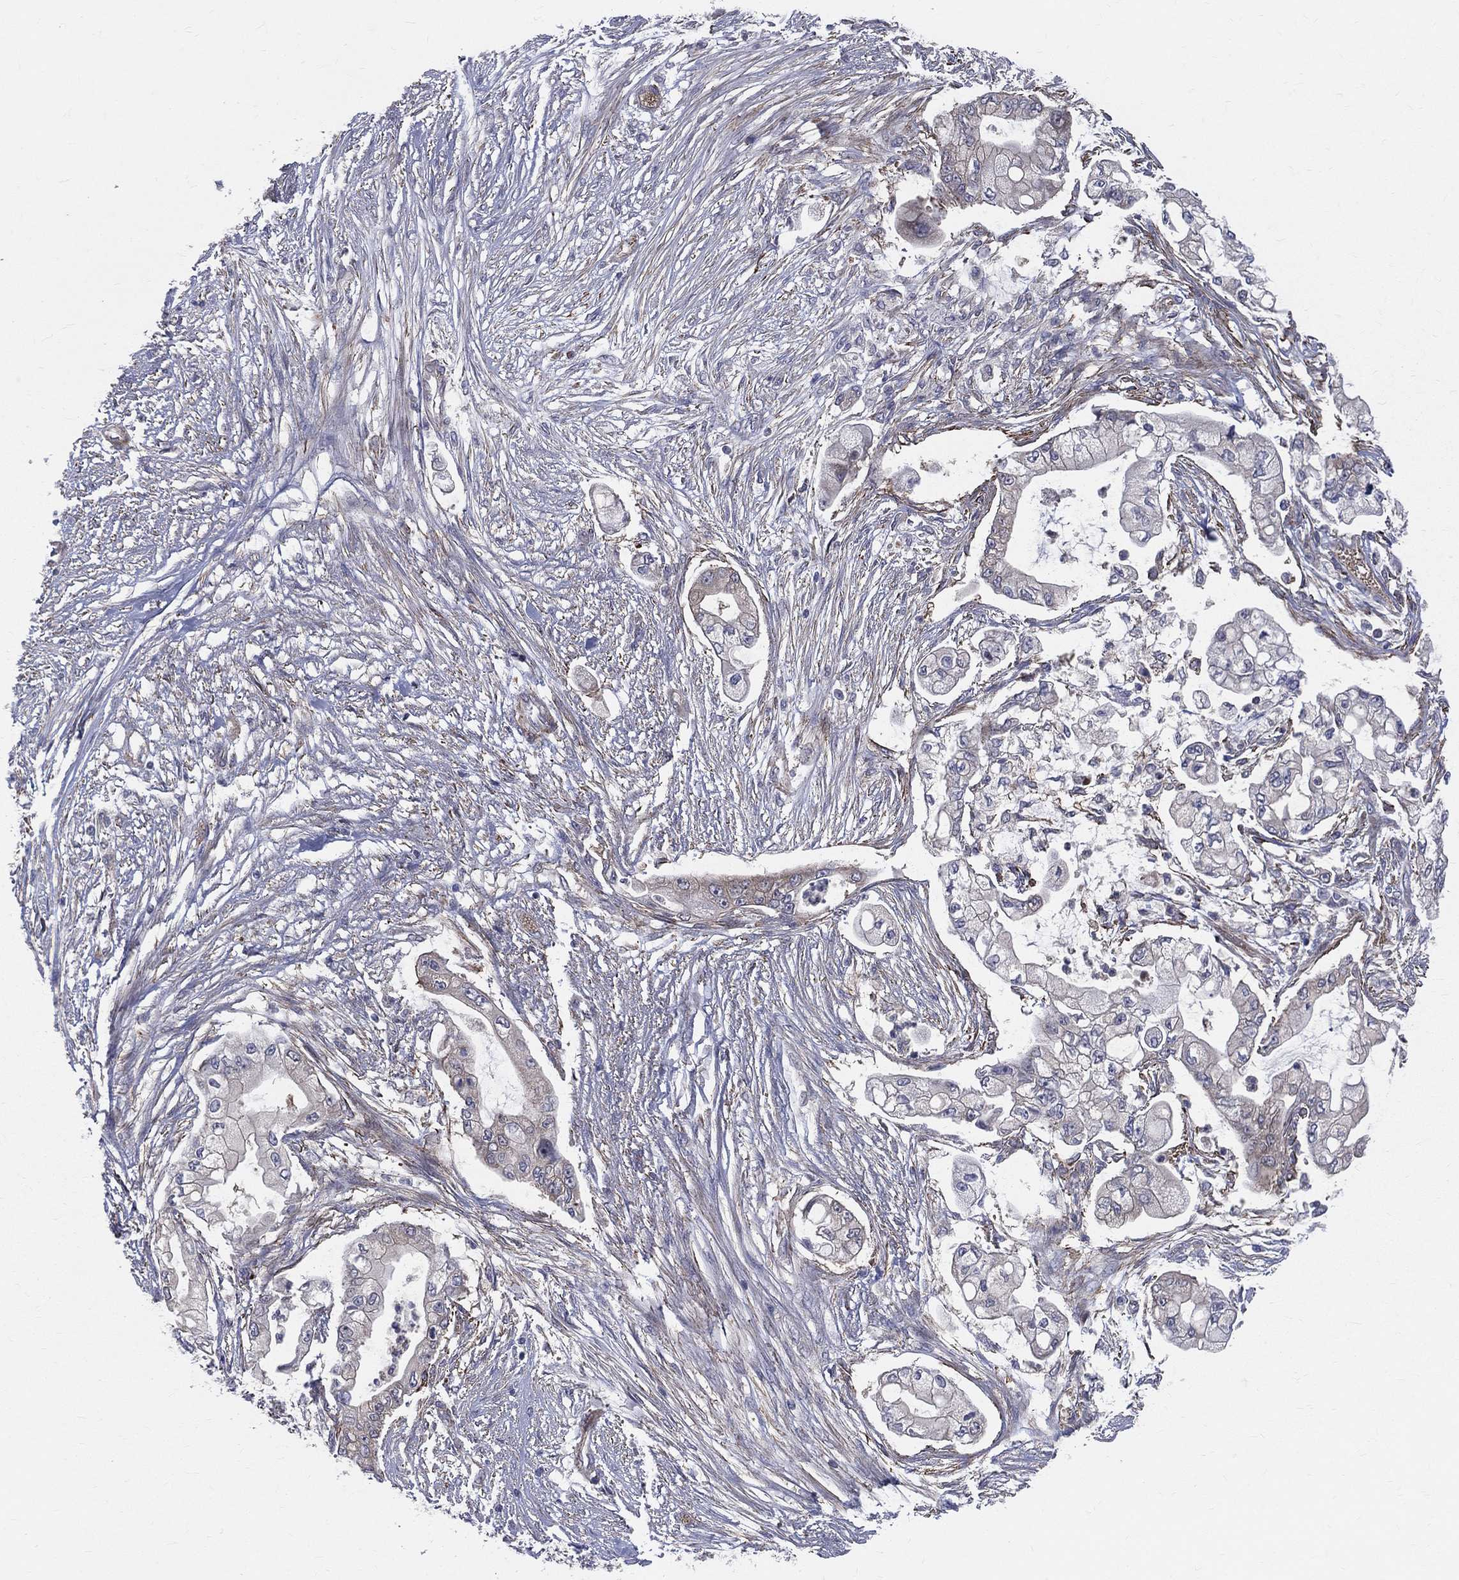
{"staining": {"intensity": "negative", "quantity": "none", "location": "none"}, "tissue": "pancreatic cancer", "cell_type": "Tumor cells", "image_type": "cancer", "snomed": [{"axis": "morphology", "description": "Adenocarcinoma, NOS"}, {"axis": "topography", "description": "Pancreas"}], "caption": "Tumor cells are negative for protein expression in human adenocarcinoma (pancreatic).", "gene": "POMZP3", "patient": {"sex": "female", "age": 69}}